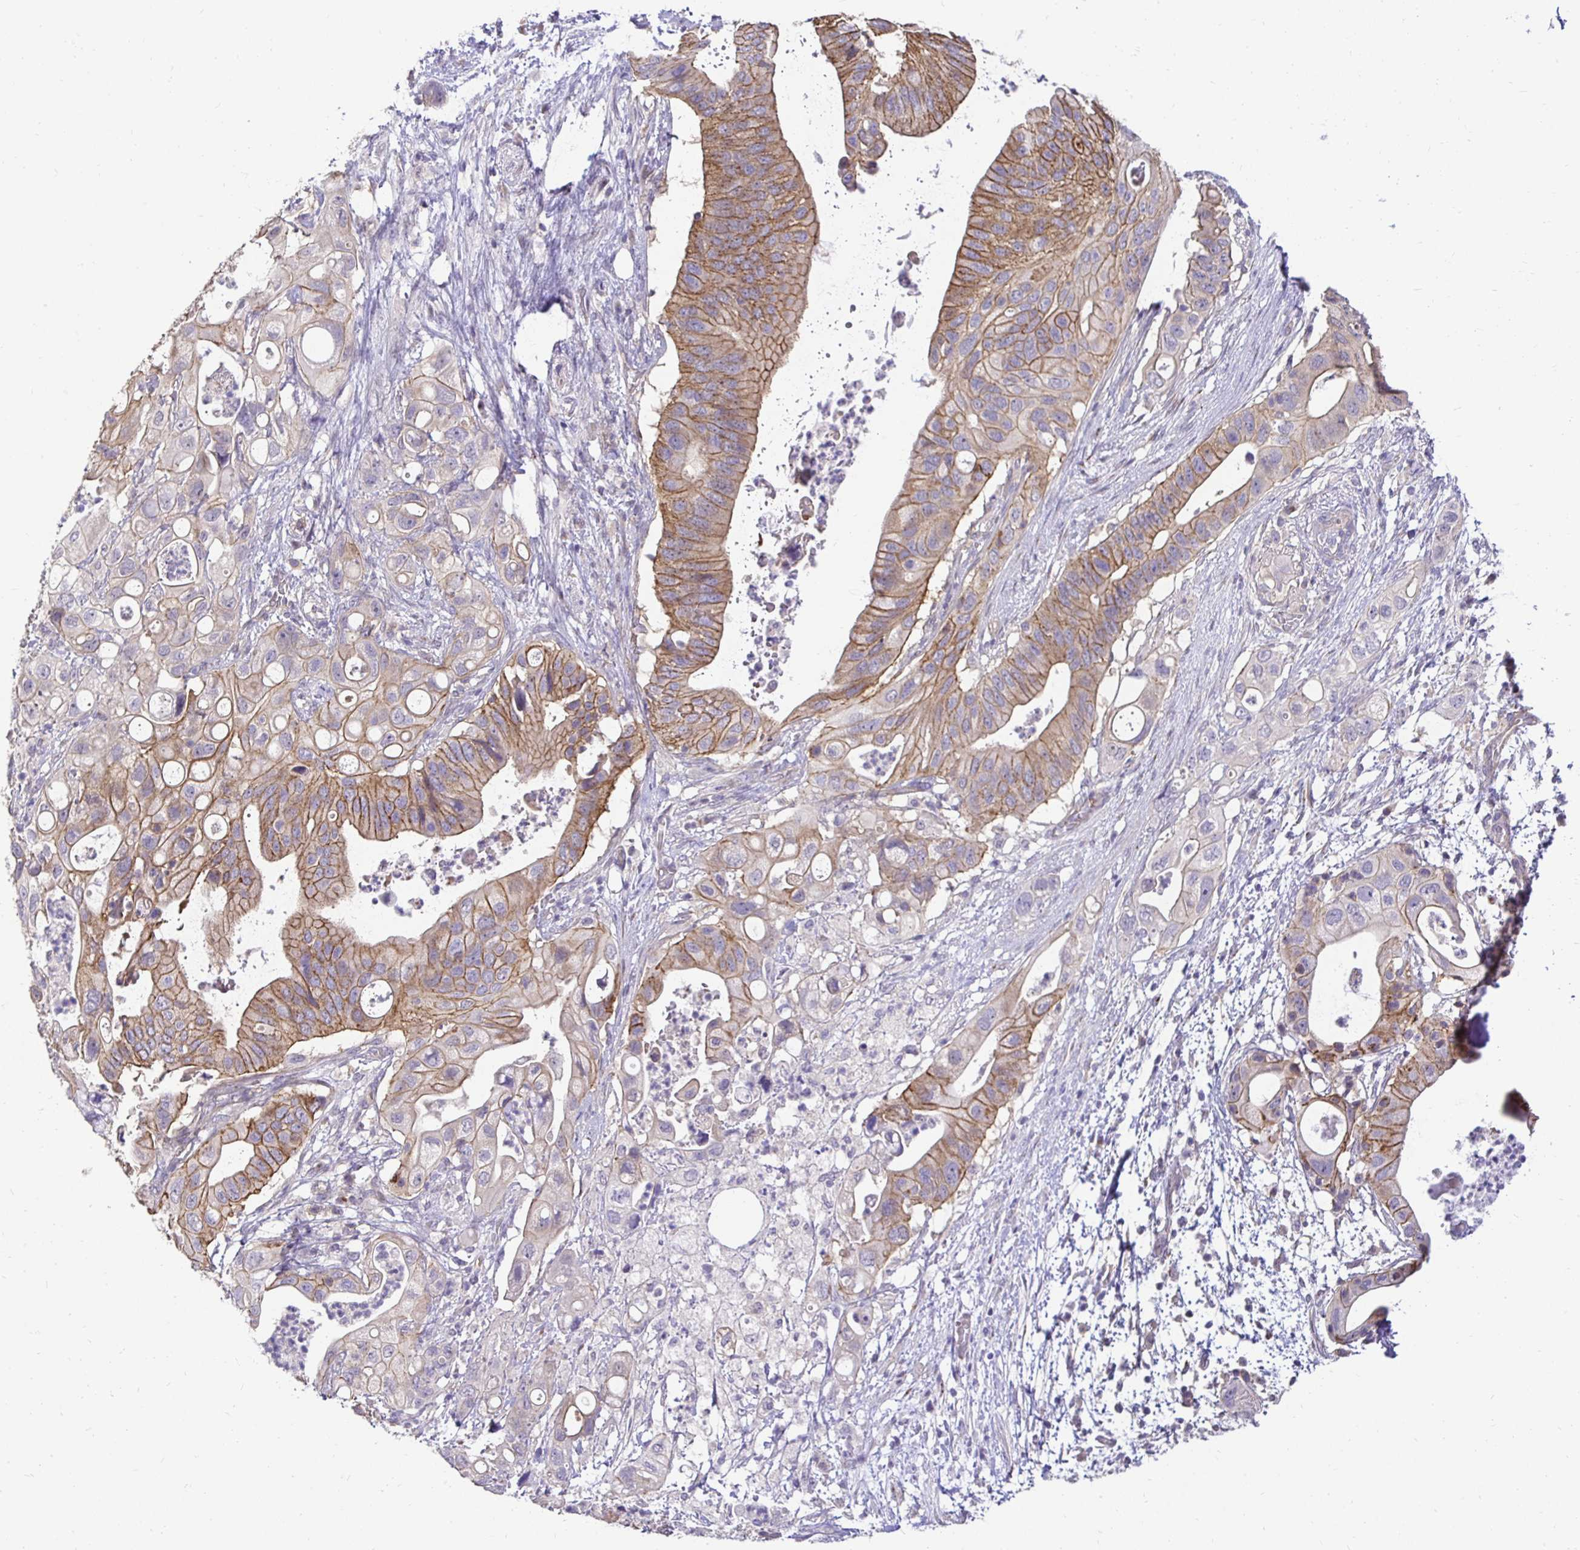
{"staining": {"intensity": "moderate", "quantity": "25%-75%", "location": "cytoplasmic/membranous"}, "tissue": "pancreatic cancer", "cell_type": "Tumor cells", "image_type": "cancer", "snomed": [{"axis": "morphology", "description": "Adenocarcinoma, NOS"}, {"axis": "topography", "description": "Pancreas"}], "caption": "A brown stain labels moderate cytoplasmic/membranous staining of a protein in pancreatic cancer (adenocarcinoma) tumor cells. (DAB IHC with brightfield microscopy, high magnification).", "gene": "SLC9A1", "patient": {"sex": "female", "age": 72}}